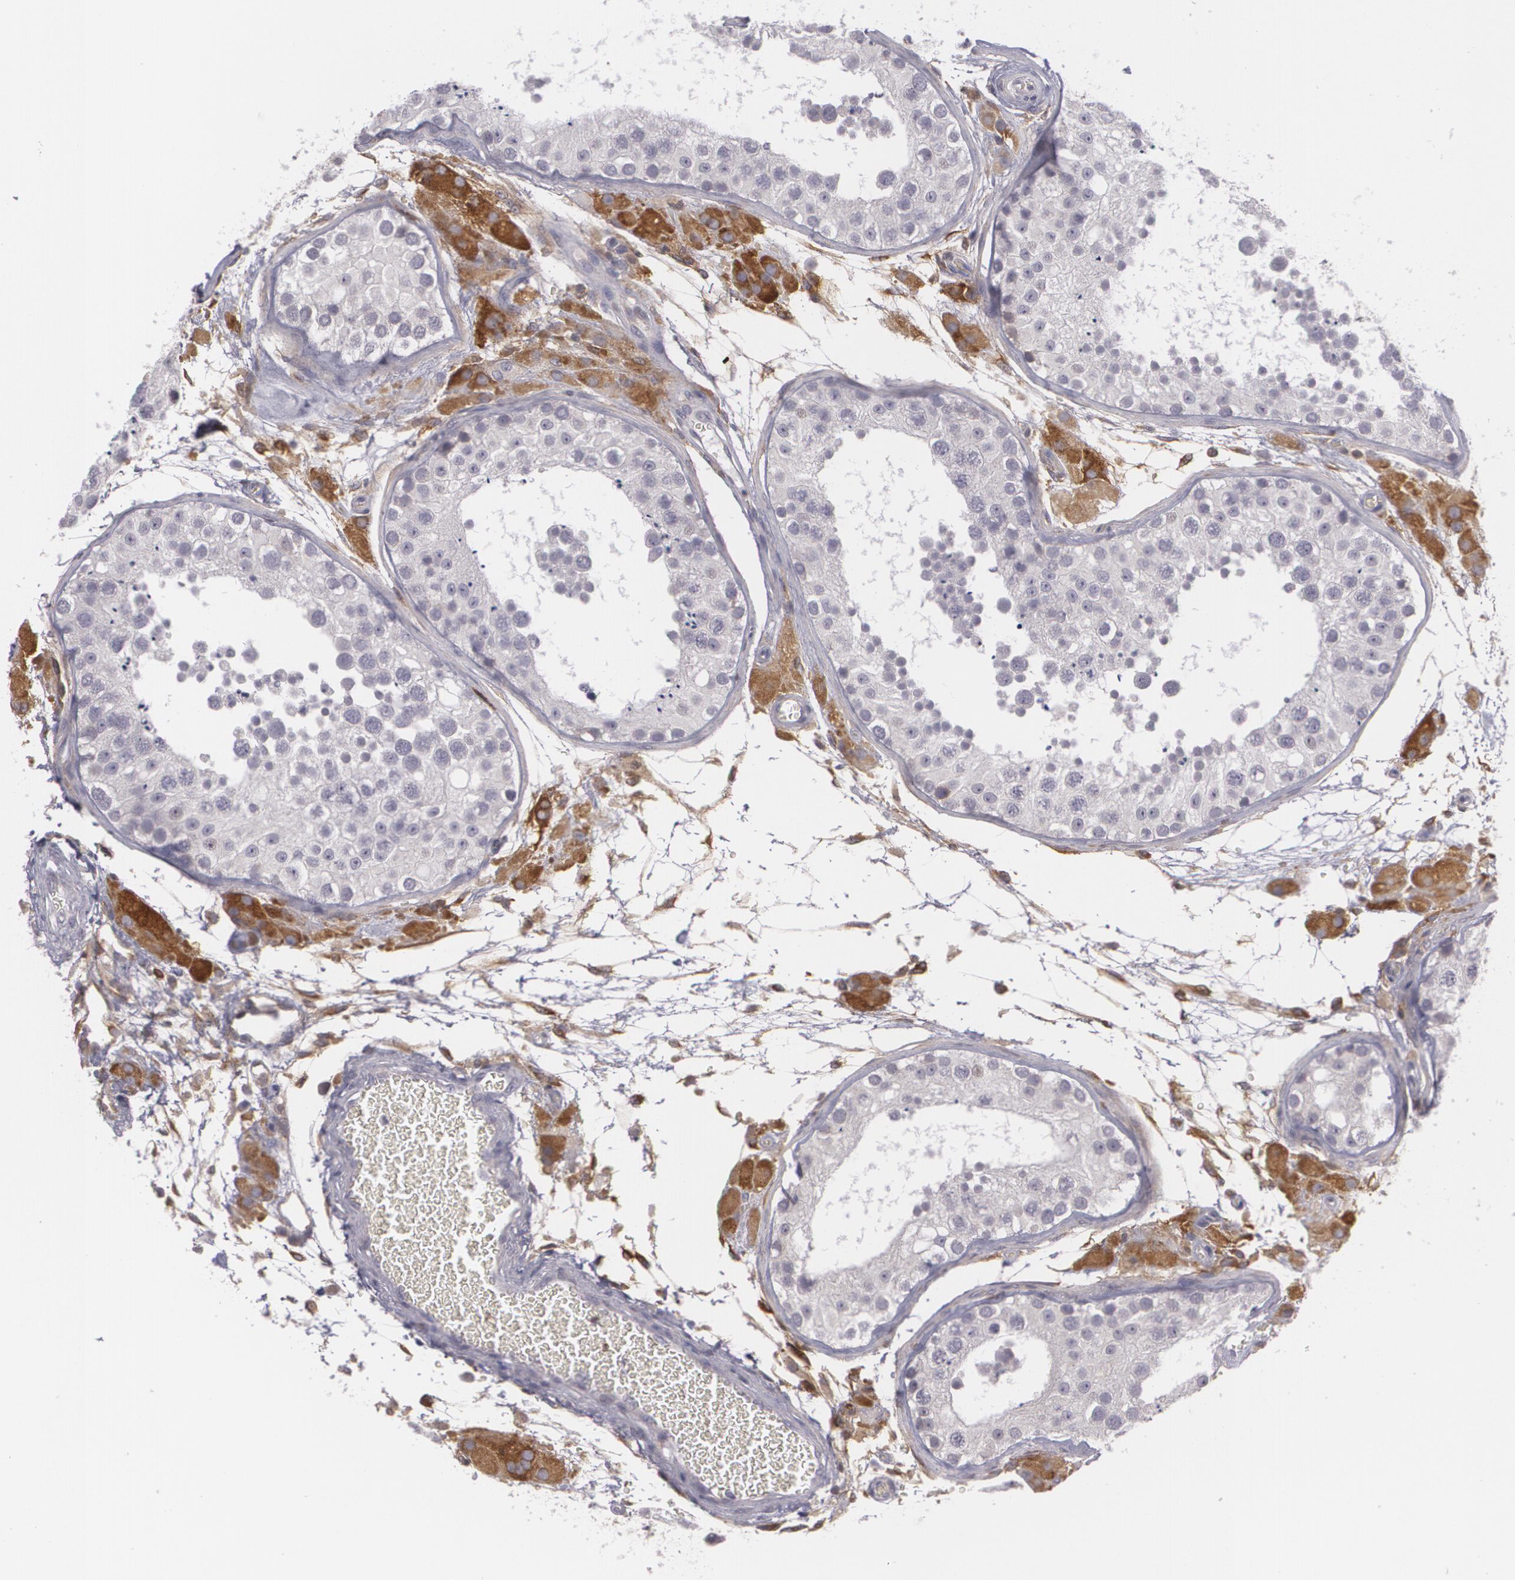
{"staining": {"intensity": "negative", "quantity": "none", "location": "none"}, "tissue": "testis", "cell_type": "Cells in seminiferous ducts", "image_type": "normal", "snomed": [{"axis": "morphology", "description": "Normal tissue, NOS"}, {"axis": "topography", "description": "Testis"}], "caption": "This is an immunohistochemistry micrograph of benign human testis. There is no positivity in cells in seminiferous ducts.", "gene": "BIN1", "patient": {"sex": "male", "age": 26}}